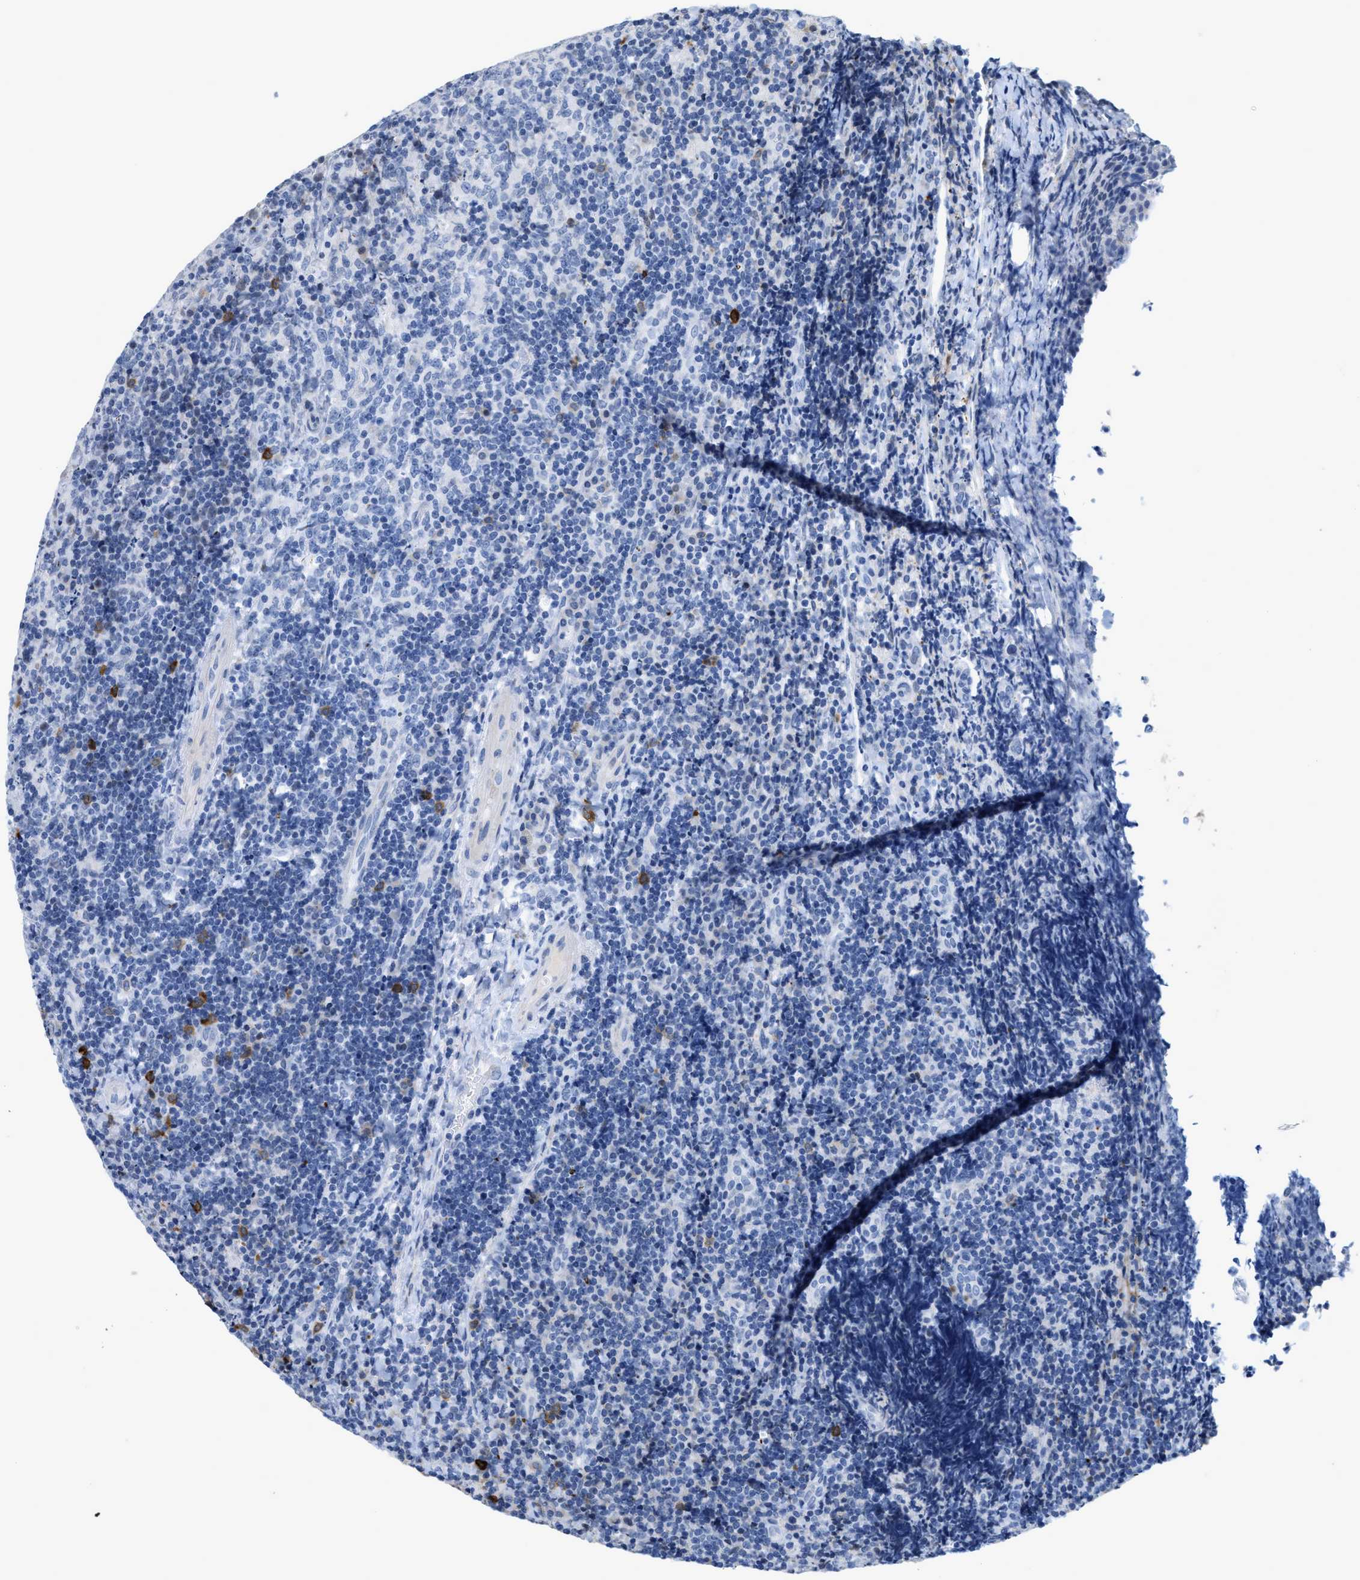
{"staining": {"intensity": "negative", "quantity": "none", "location": "none"}, "tissue": "lymphoma", "cell_type": "Tumor cells", "image_type": "cancer", "snomed": [{"axis": "morphology", "description": "Malignant lymphoma, non-Hodgkin's type, High grade"}, {"axis": "topography", "description": "Tonsil"}], "caption": "Immunohistochemistry (IHC) micrograph of neoplastic tissue: human malignant lymphoma, non-Hodgkin's type (high-grade) stained with DAB demonstrates no significant protein staining in tumor cells. (DAB immunohistochemistry visualized using brightfield microscopy, high magnification).", "gene": "CRYM", "patient": {"sex": "female", "age": 36}}